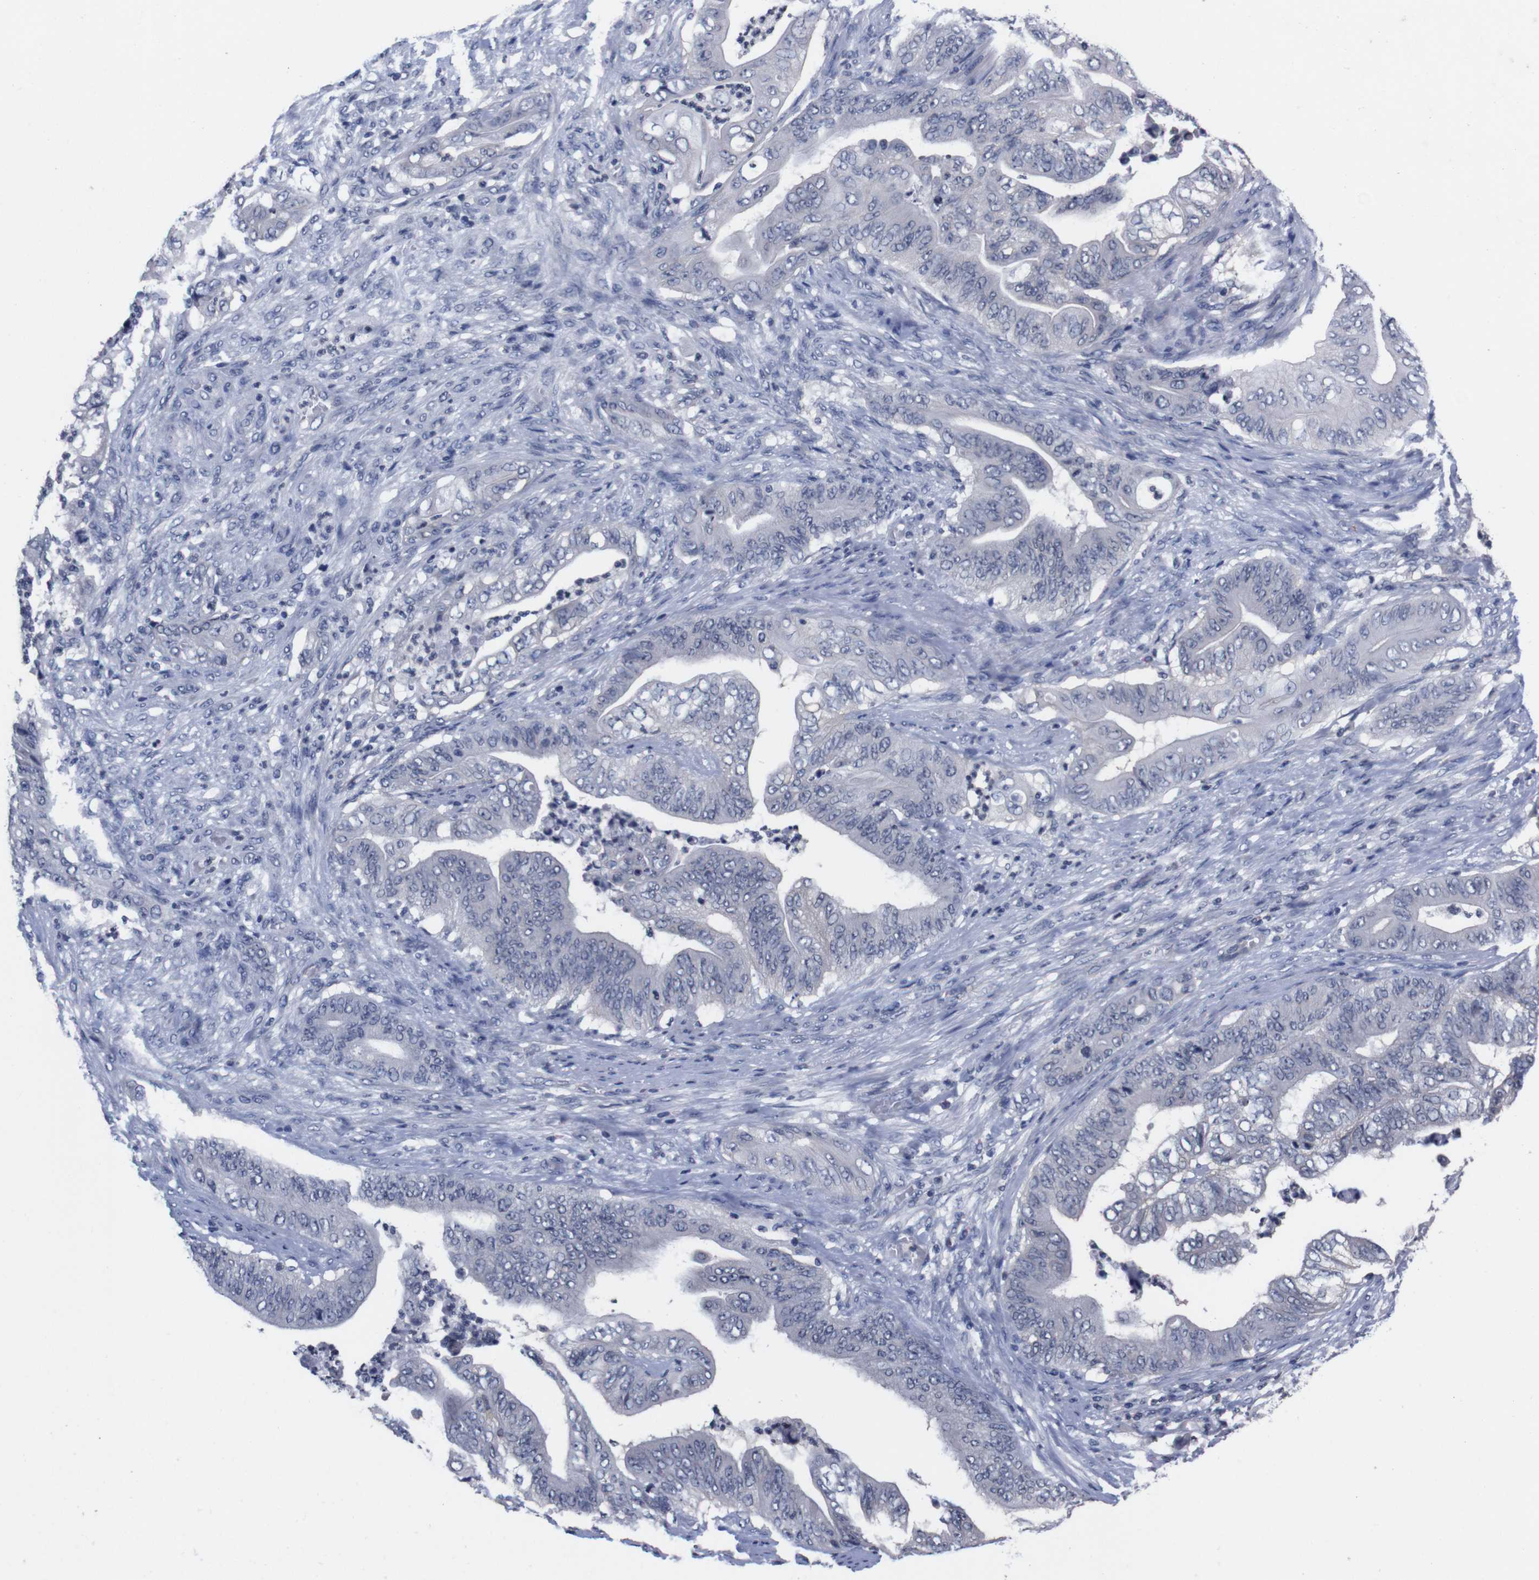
{"staining": {"intensity": "negative", "quantity": "none", "location": "none"}, "tissue": "stomach cancer", "cell_type": "Tumor cells", "image_type": "cancer", "snomed": [{"axis": "morphology", "description": "Adenocarcinoma, NOS"}, {"axis": "topography", "description": "Stomach"}], "caption": "The micrograph demonstrates no staining of tumor cells in stomach cancer (adenocarcinoma). (Brightfield microscopy of DAB (3,3'-diaminobenzidine) IHC at high magnification).", "gene": "TNFRSF21", "patient": {"sex": "female", "age": 73}}